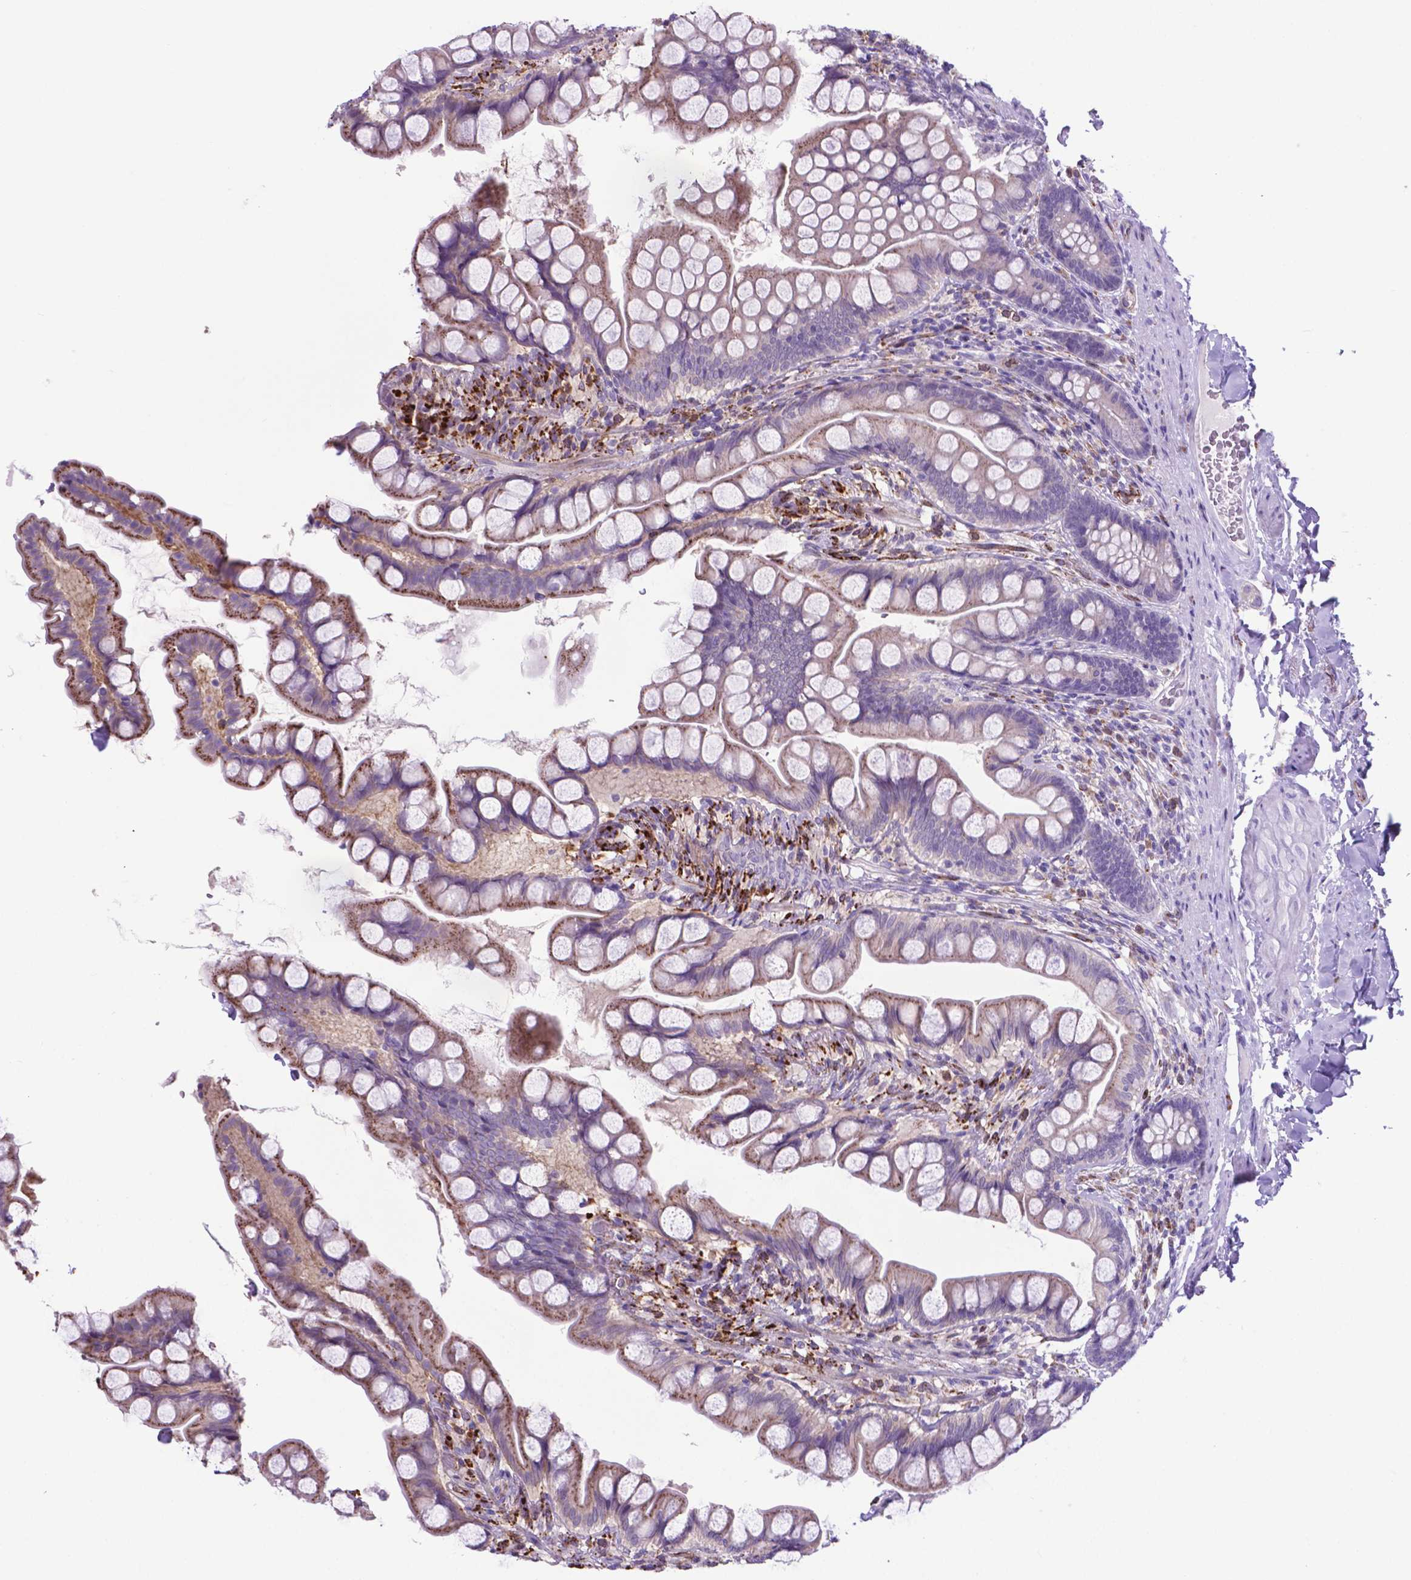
{"staining": {"intensity": "moderate", "quantity": ">75%", "location": "cytoplasmic/membranous"}, "tissue": "small intestine", "cell_type": "Glandular cells", "image_type": "normal", "snomed": [{"axis": "morphology", "description": "Normal tissue, NOS"}, {"axis": "topography", "description": "Small intestine"}], "caption": "About >75% of glandular cells in unremarkable small intestine exhibit moderate cytoplasmic/membranous protein expression as visualized by brown immunohistochemical staining.", "gene": "LZTR1", "patient": {"sex": "male", "age": 70}}